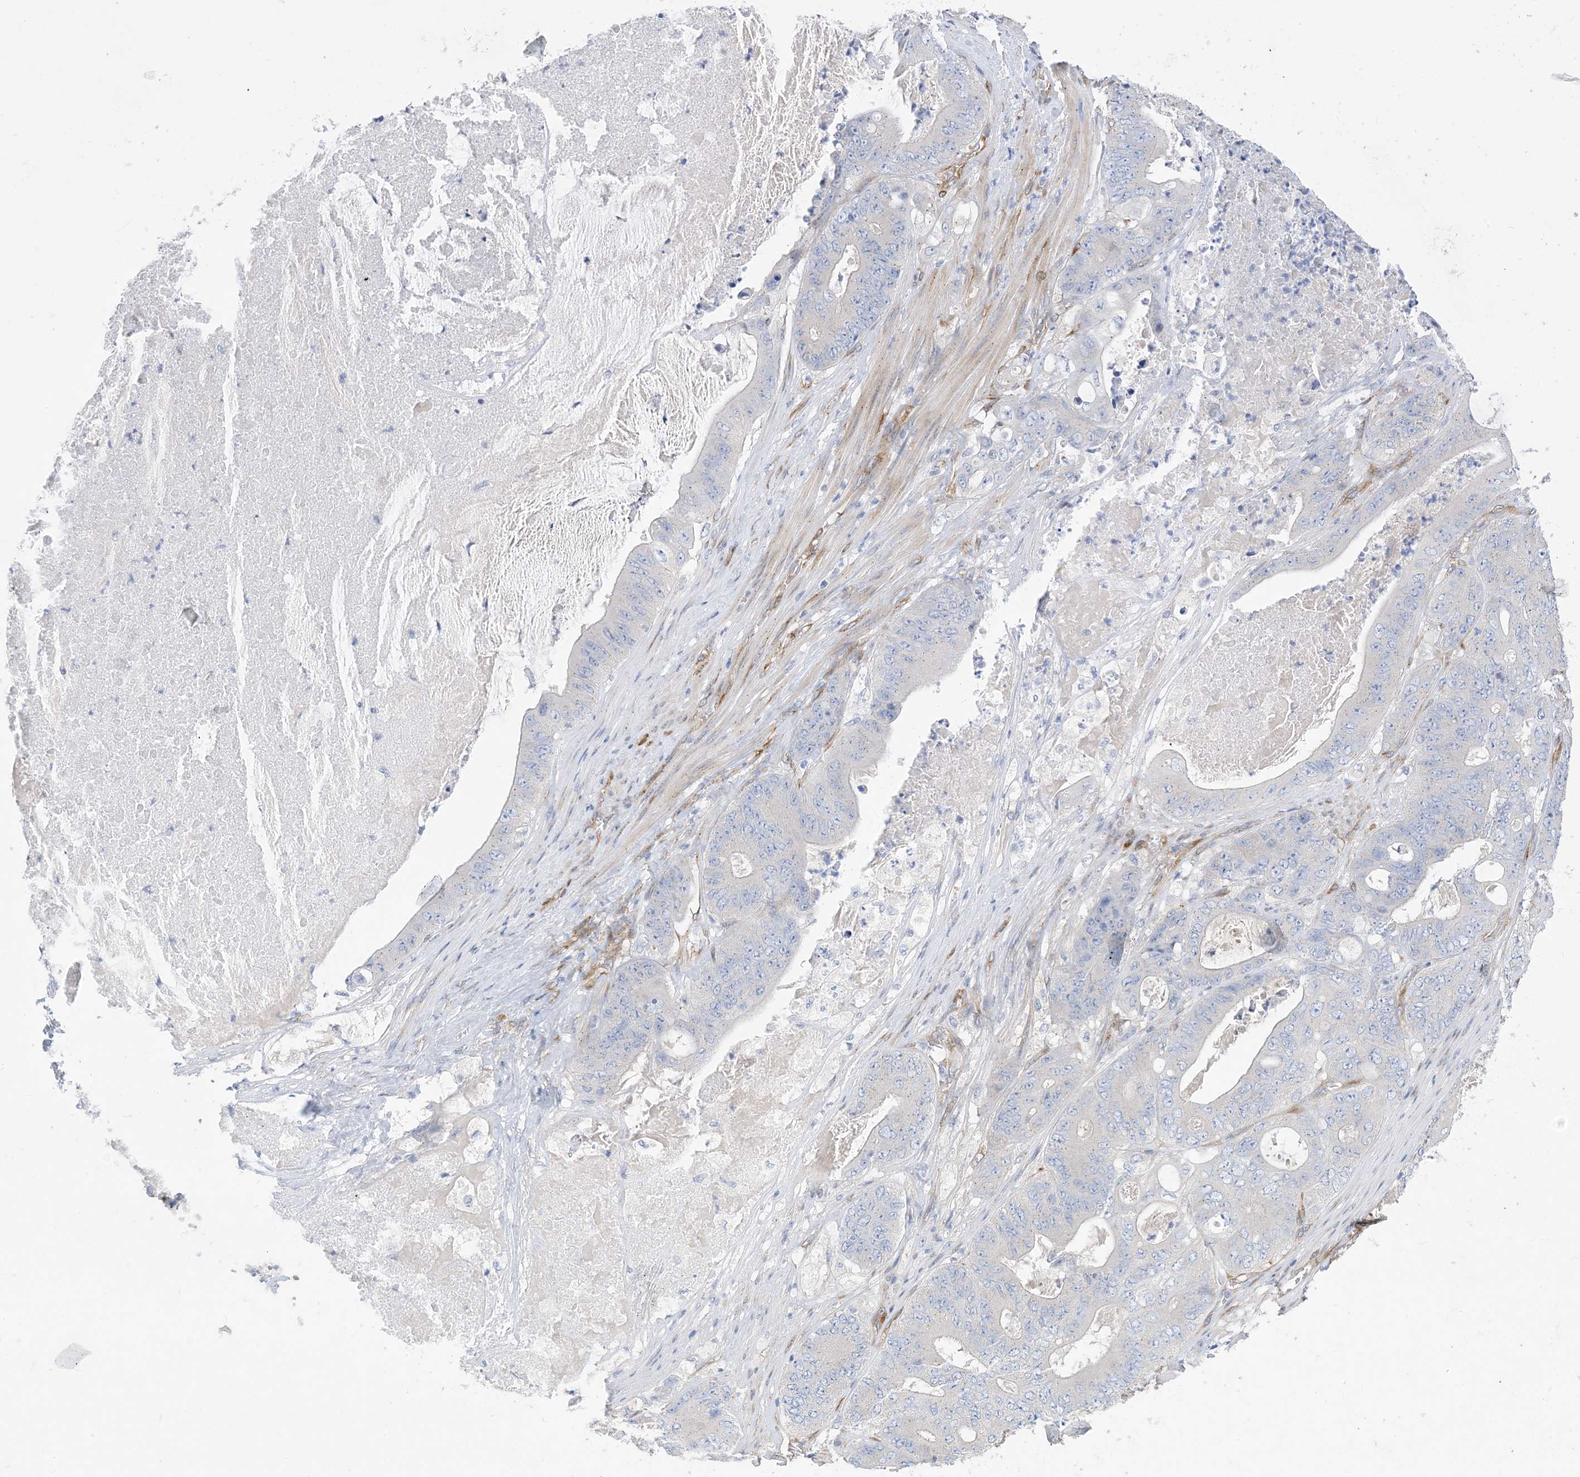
{"staining": {"intensity": "negative", "quantity": "none", "location": "none"}, "tissue": "stomach cancer", "cell_type": "Tumor cells", "image_type": "cancer", "snomed": [{"axis": "morphology", "description": "Adenocarcinoma, NOS"}, {"axis": "topography", "description": "Stomach"}], "caption": "Human stomach cancer (adenocarcinoma) stained for a protein using IHC displays no expression in tumor cells.", "gene": "RBMS3", "patient": {"sex": "female", "age": 73}}